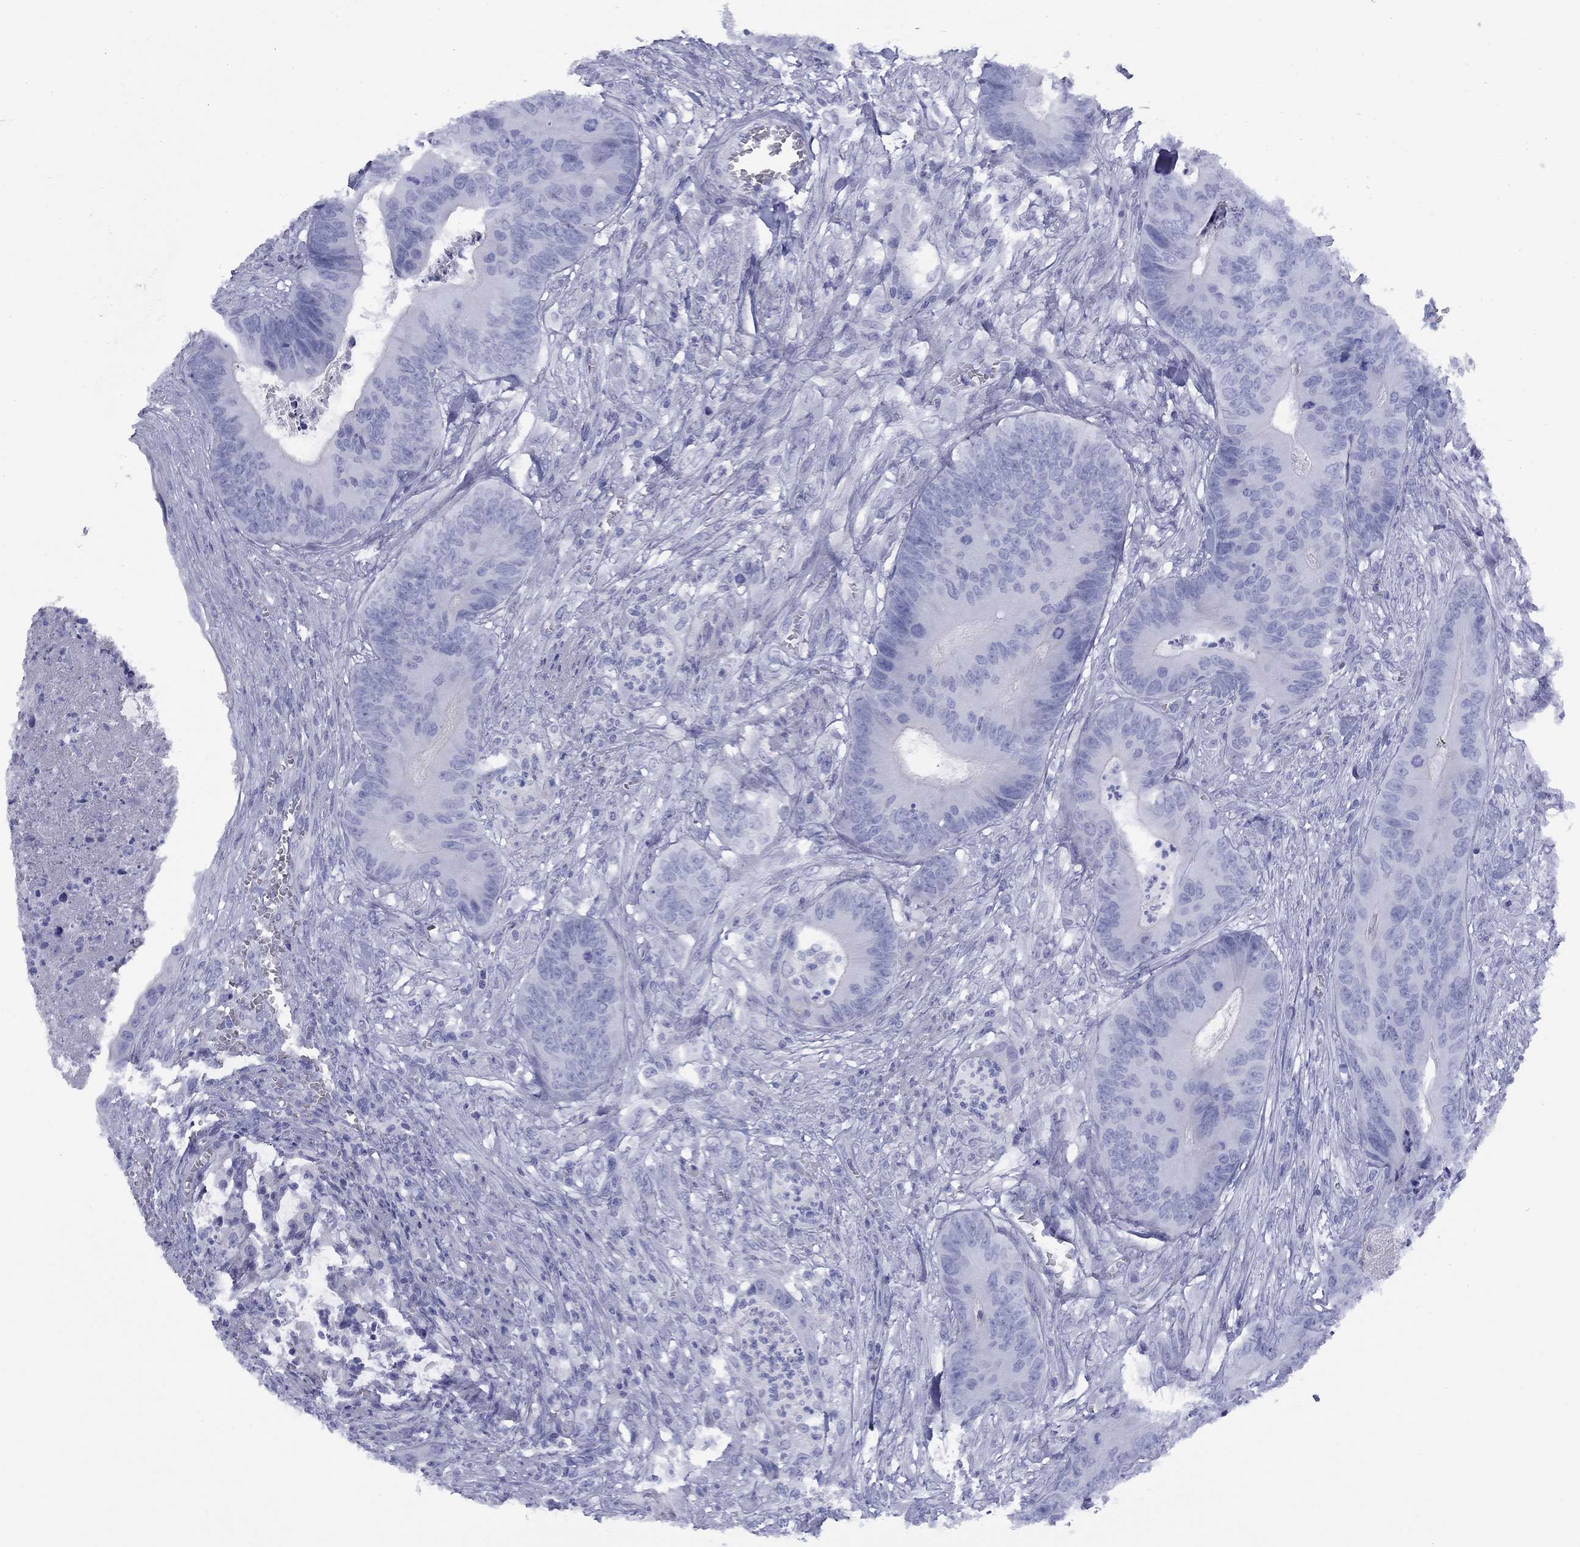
{"staining": {"intensity": "negative", "quantity": "none", "location": "none"}, "tissue": "colorectal cancer", "cell_type": "Tumor cells", "image_type": "cancer", "snomed": [{"axis": "morphology", "description": "Adenocarcinoma, NOS"}, {"axis": "topography", "description": "Colon"}], "caption": "There is no significant staining in tumor cells of colorectal adenocarcinoma.", "gene": "TIGD4", "patient": {"sex": "male", "age": 84}}